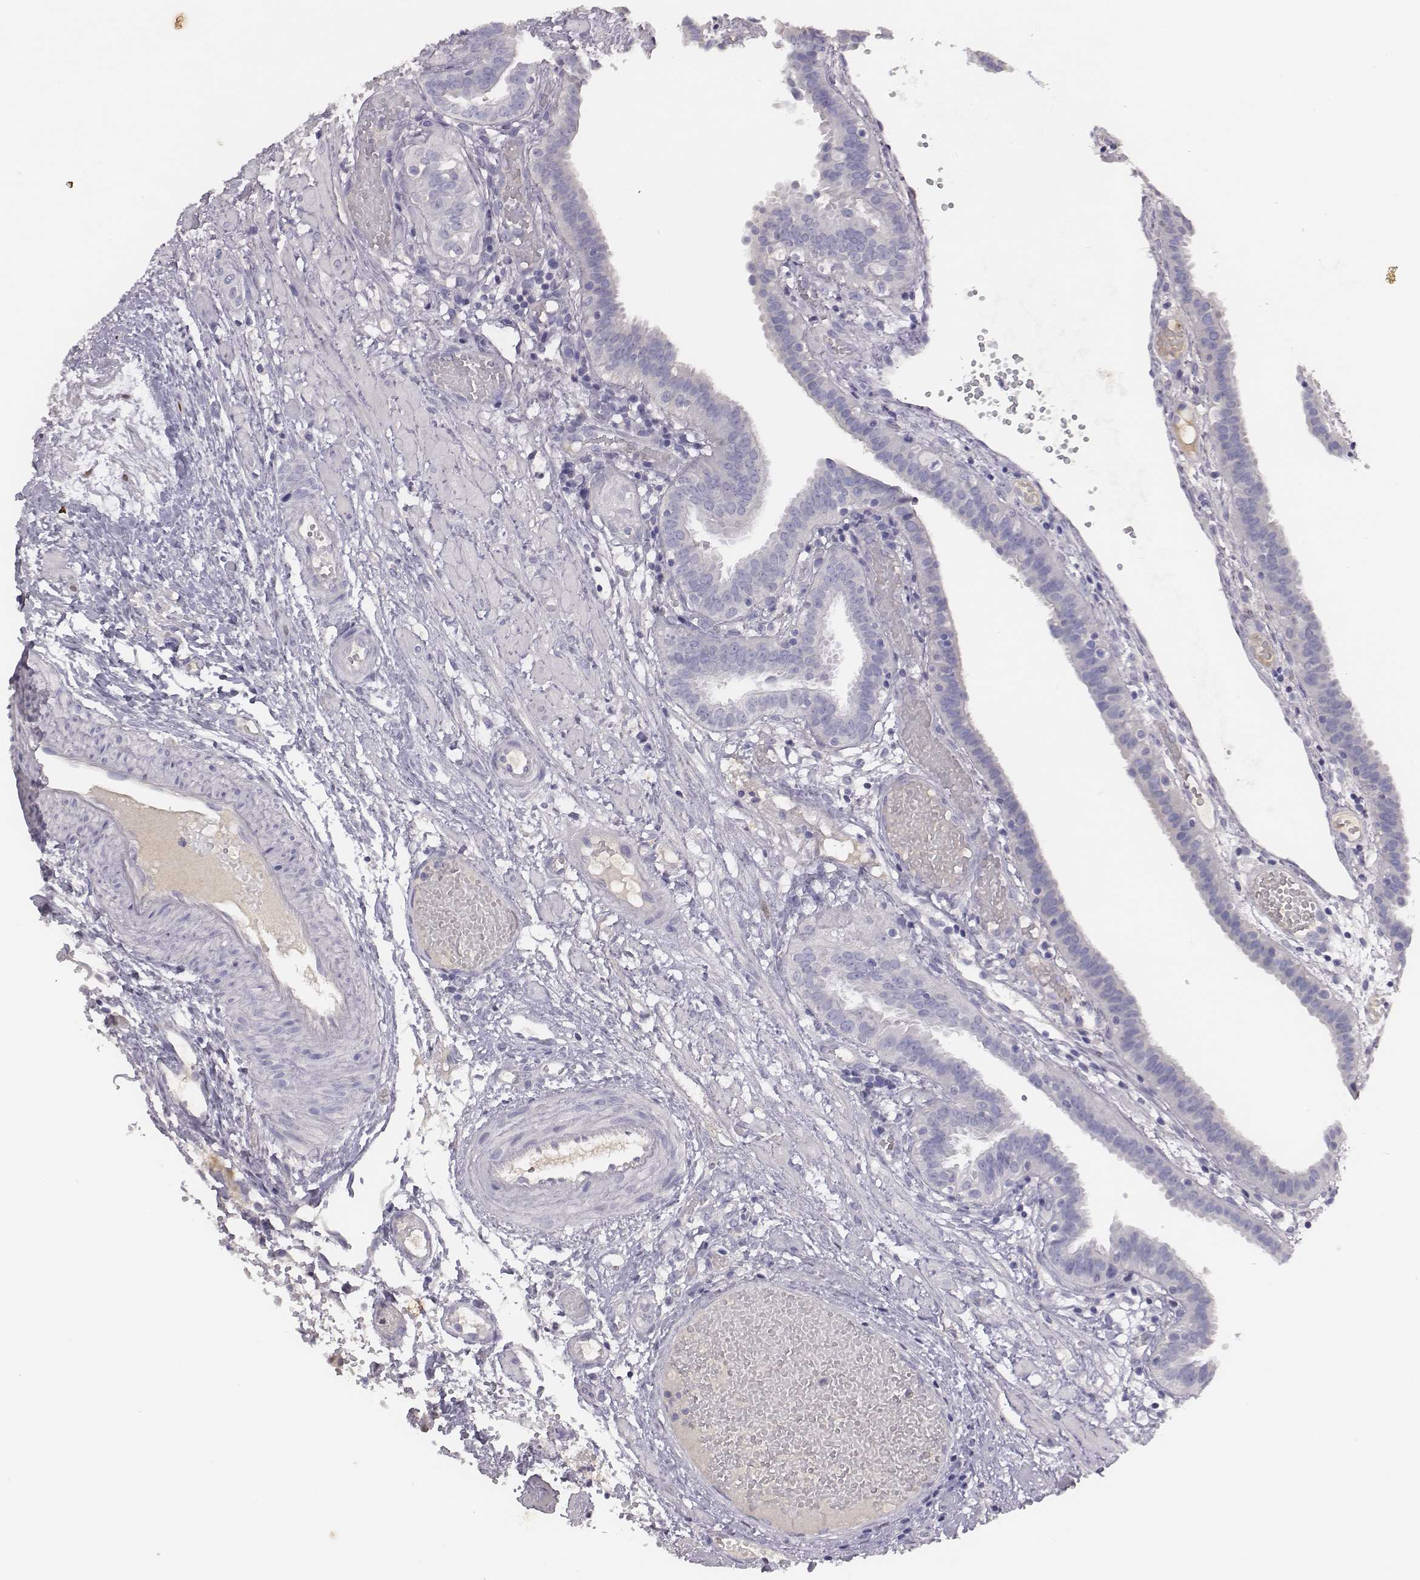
{"staining": {"intensity": "negative", "quantity": "none", "location": "none"}, "tissue": "fallopian tube", "cell_type": "Glandular cells", "image_type": "normal", "snomed": [{"axis": "morphology", "description": "Normal tissue, NOS"}, {"axis": "topography", "description": "Fallopian tube"}], "caption": "This is an immunohistochemistry histopathology image of normal fallopian tube. There is no expression in glandular cells.", "gene": "EN1", "patient": {"sex": "female", "age": 37}}